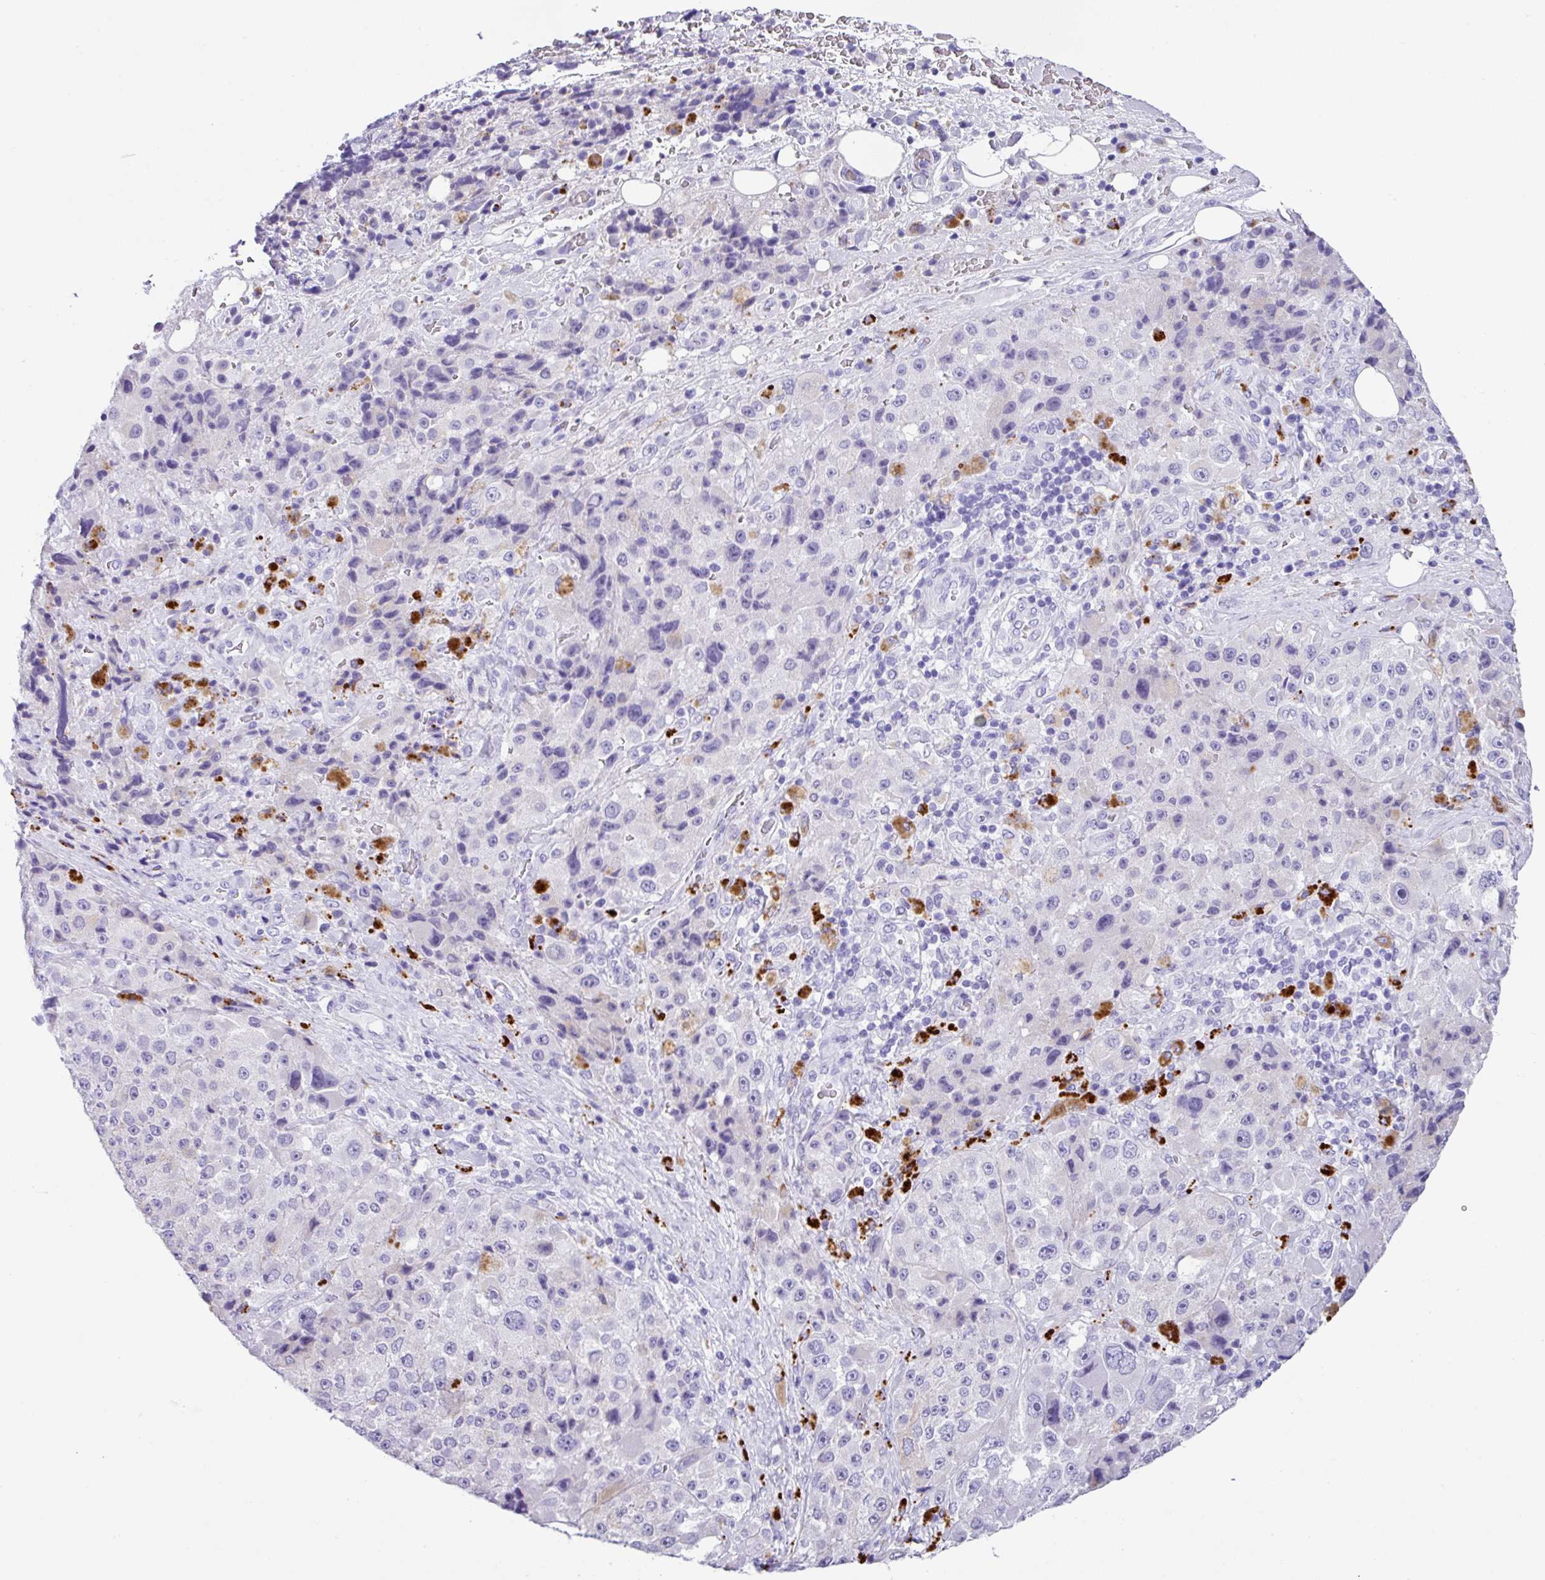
{"staining": {"intensity": "negative", "quantity": "none", "location": "none"}, "tissue": "melanoma", "cell_type": "Tumor cells", "image_type": "cancer", "snomed": [{"axis": "morphology", "description": "Malignant melanoma, Metastatic site"}, {"axis": "topography", "description": "Lymph node"}], "caption": "High power microscopy histopathology image of an IHC micrograph of malignant melanoma (metastatic site), revealing no significant positivity in tumor cells.", "gene": "ZG16", "patient": {"sex": "male", "age": 62}}